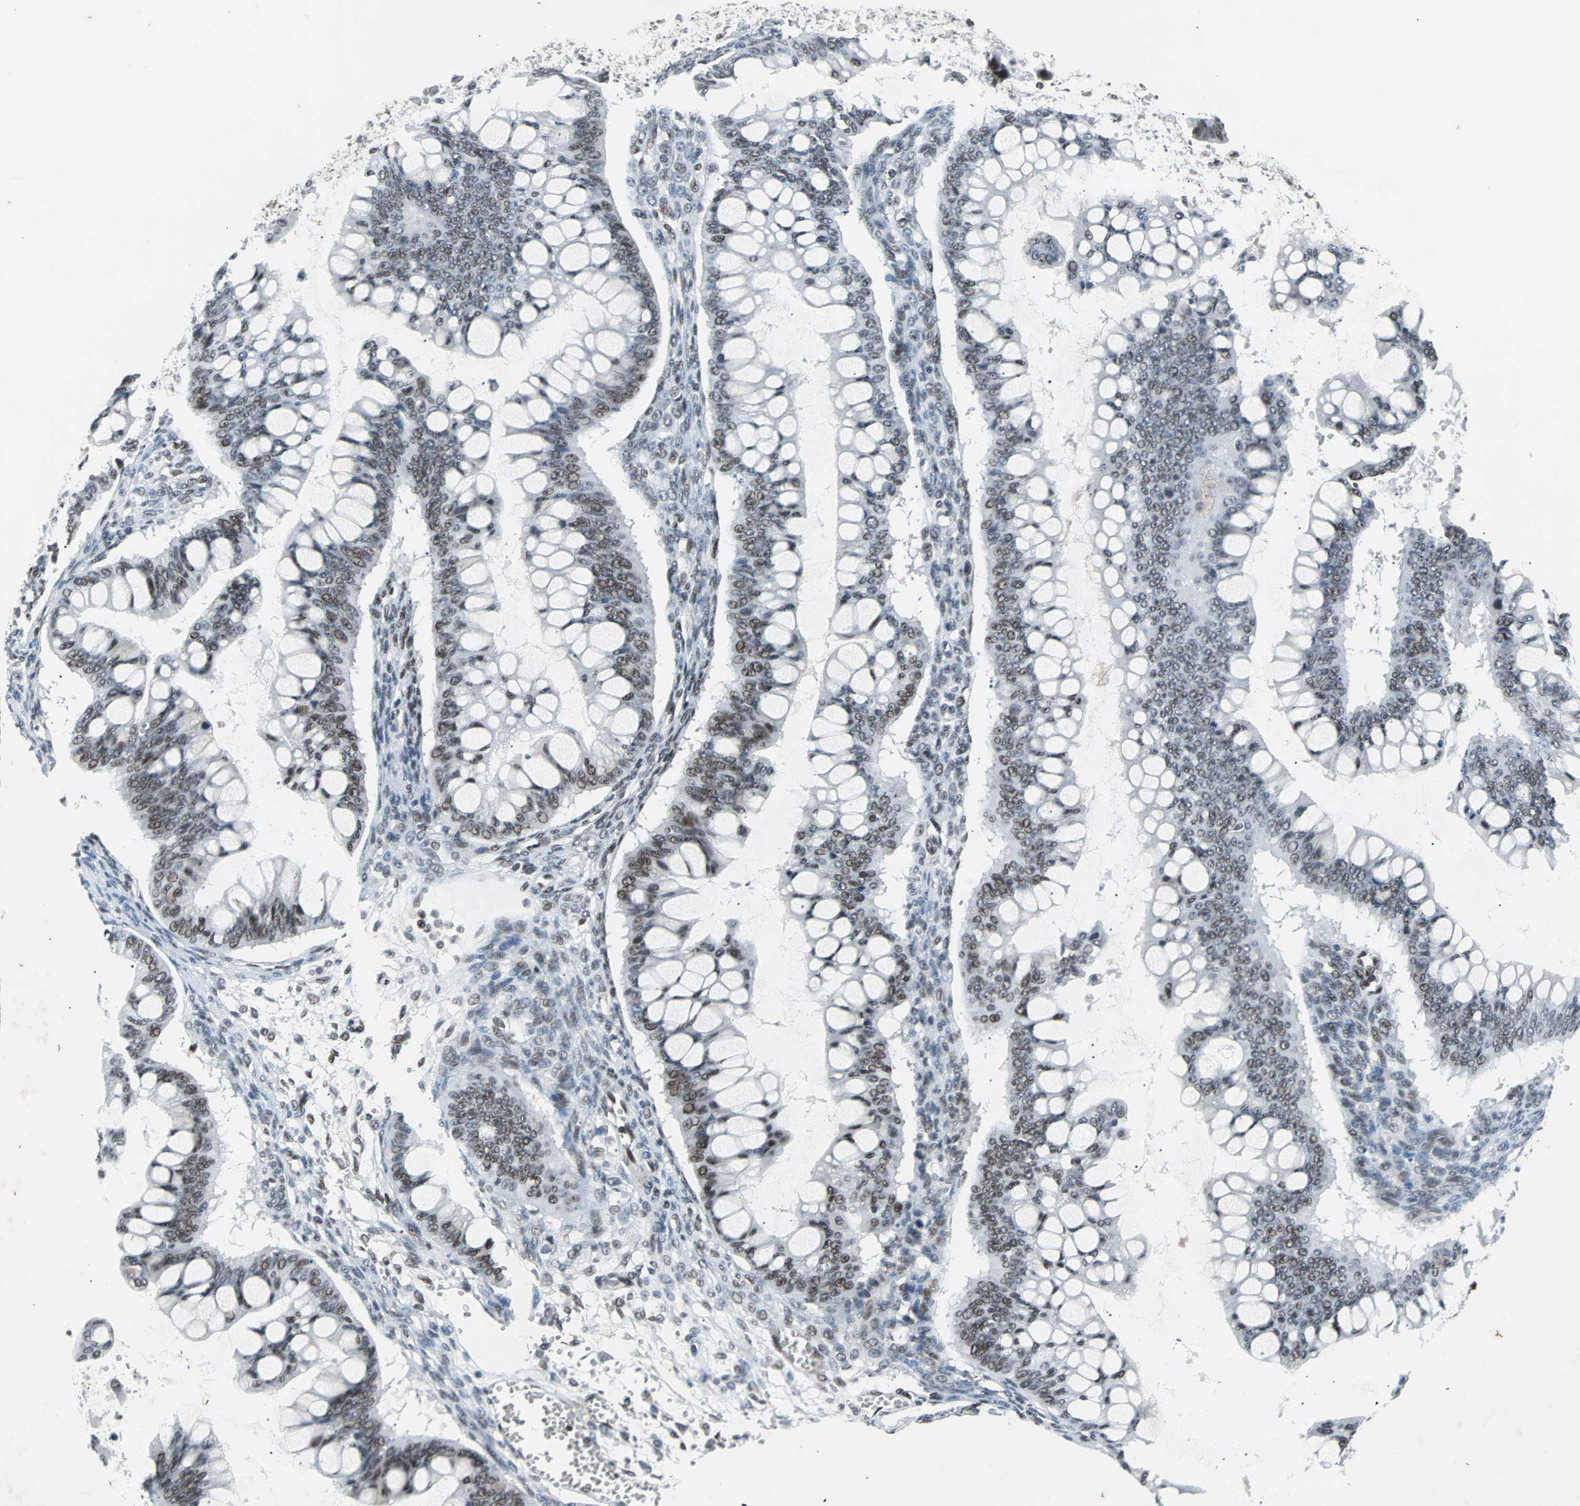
{"staining": {"intensity": "moderate", "quantity": "25%-75%", "location": "nuclear"}, "tissue": "ovarian cancer", "cell_type": "Tumor cells", "image_type": "cancer", "snomed": [{"axis": "morphology", "description": "Cystadenocarcinoma, mucinous, NOS"}, {"axis": "topography", "description": "Ovary"}], "caption": "Ovarian mucinous cystadenocarcinoma stained for a protein shows moderate nuclear positivity in tumor cells.", "gene": "GATAD2A", "patient": {"sex": "female", "age": 73}}